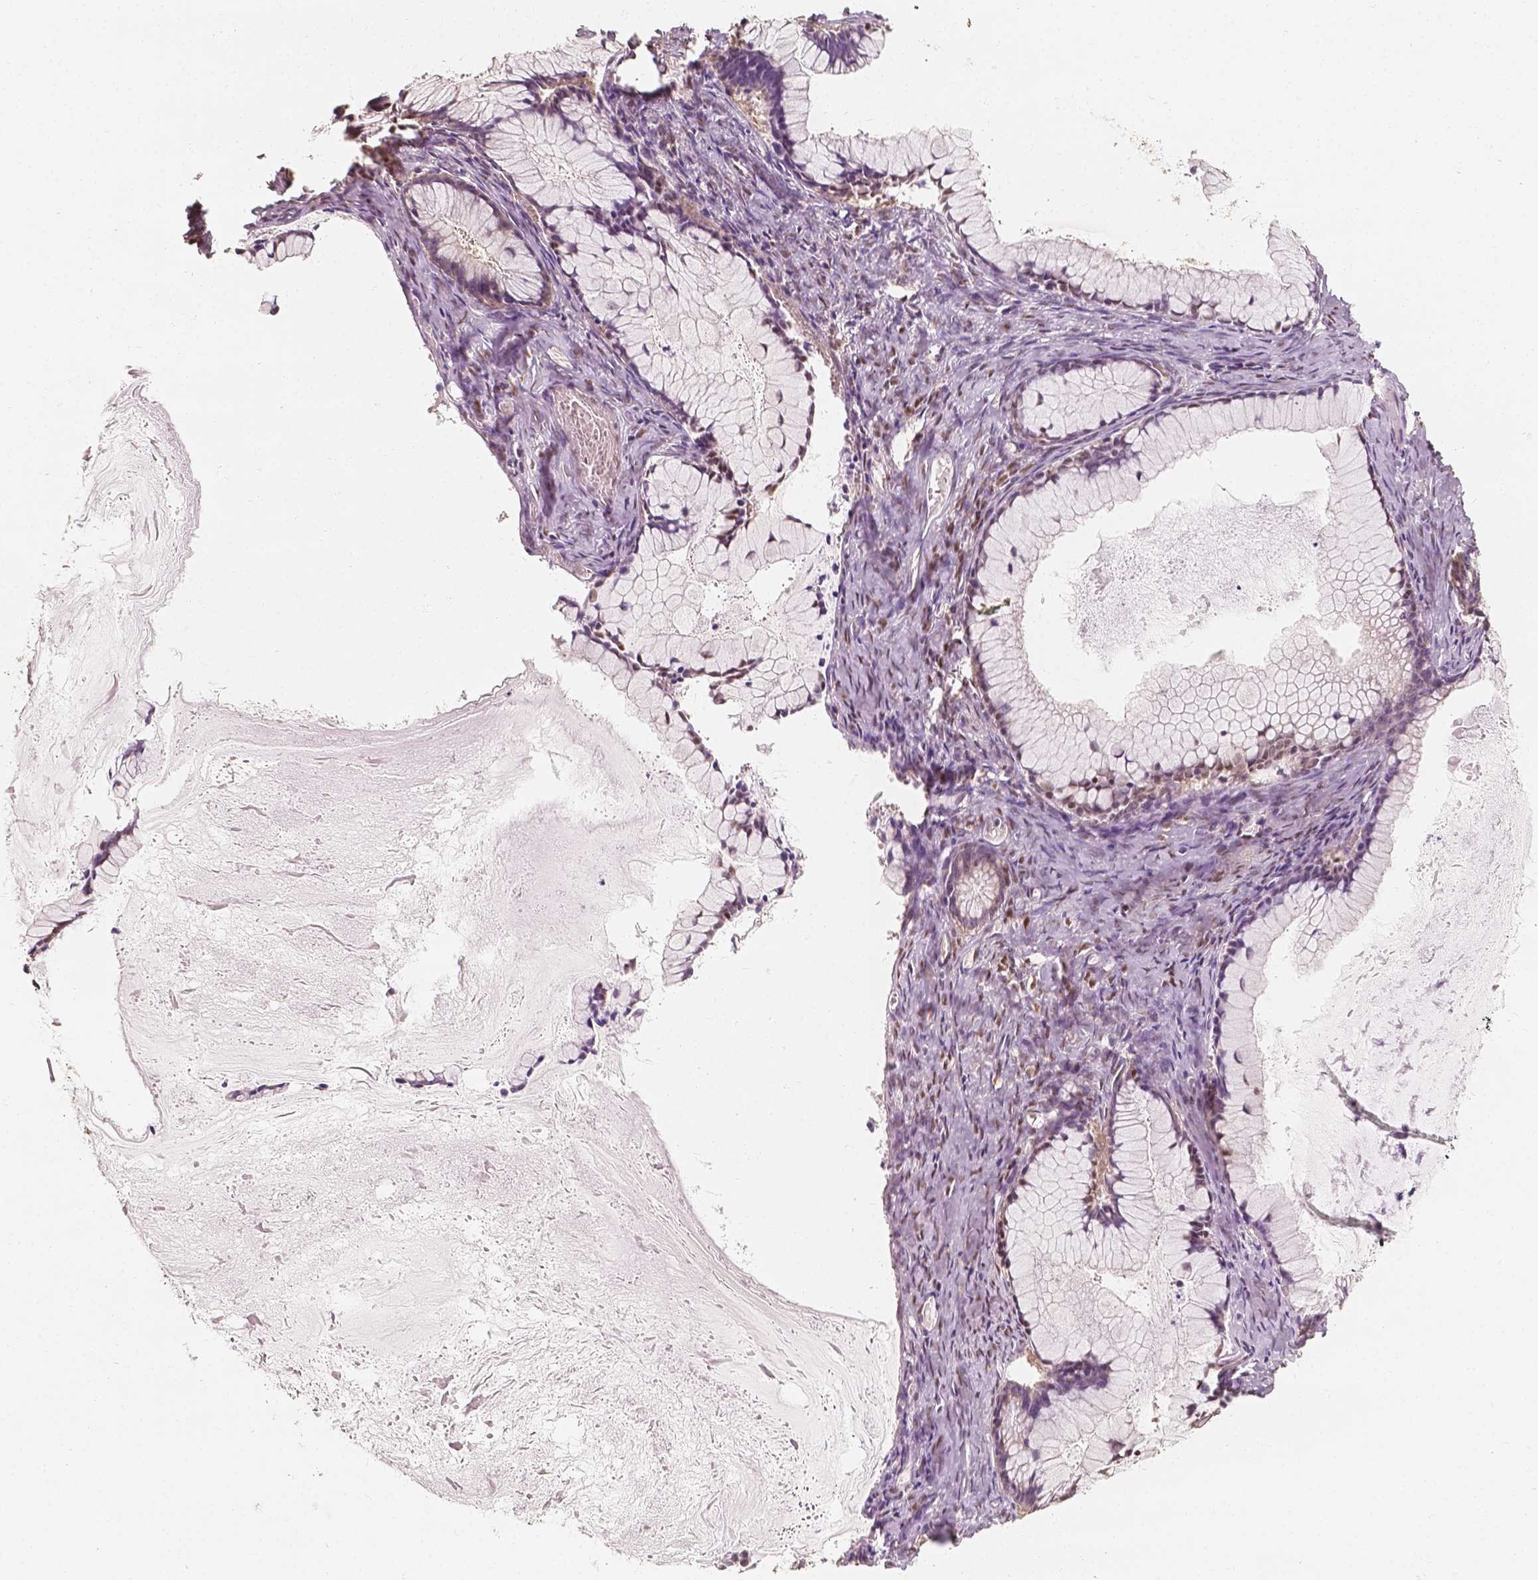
{"staining": {"intensity": "moderate", "quantity": "<25%", "location": "nuclear"}, "tissue": "ovarian cancer", "cell_type": "Tumor cells", "image_type": "cancer", "snomed": [{"axis": "morphology", "description": "Cystadenocarcinoma, mucinous, NOS"}, {"axis": "topography", "description": "Ovary"}], "caption": "This histopathology image shows immunohistochemistry staining of ovarian cancer, with low moderate nuclear positivity in about <25% of tumor cells.", "gene": "TBC1D17", "patient": {"sex": "female", "age": 41}}